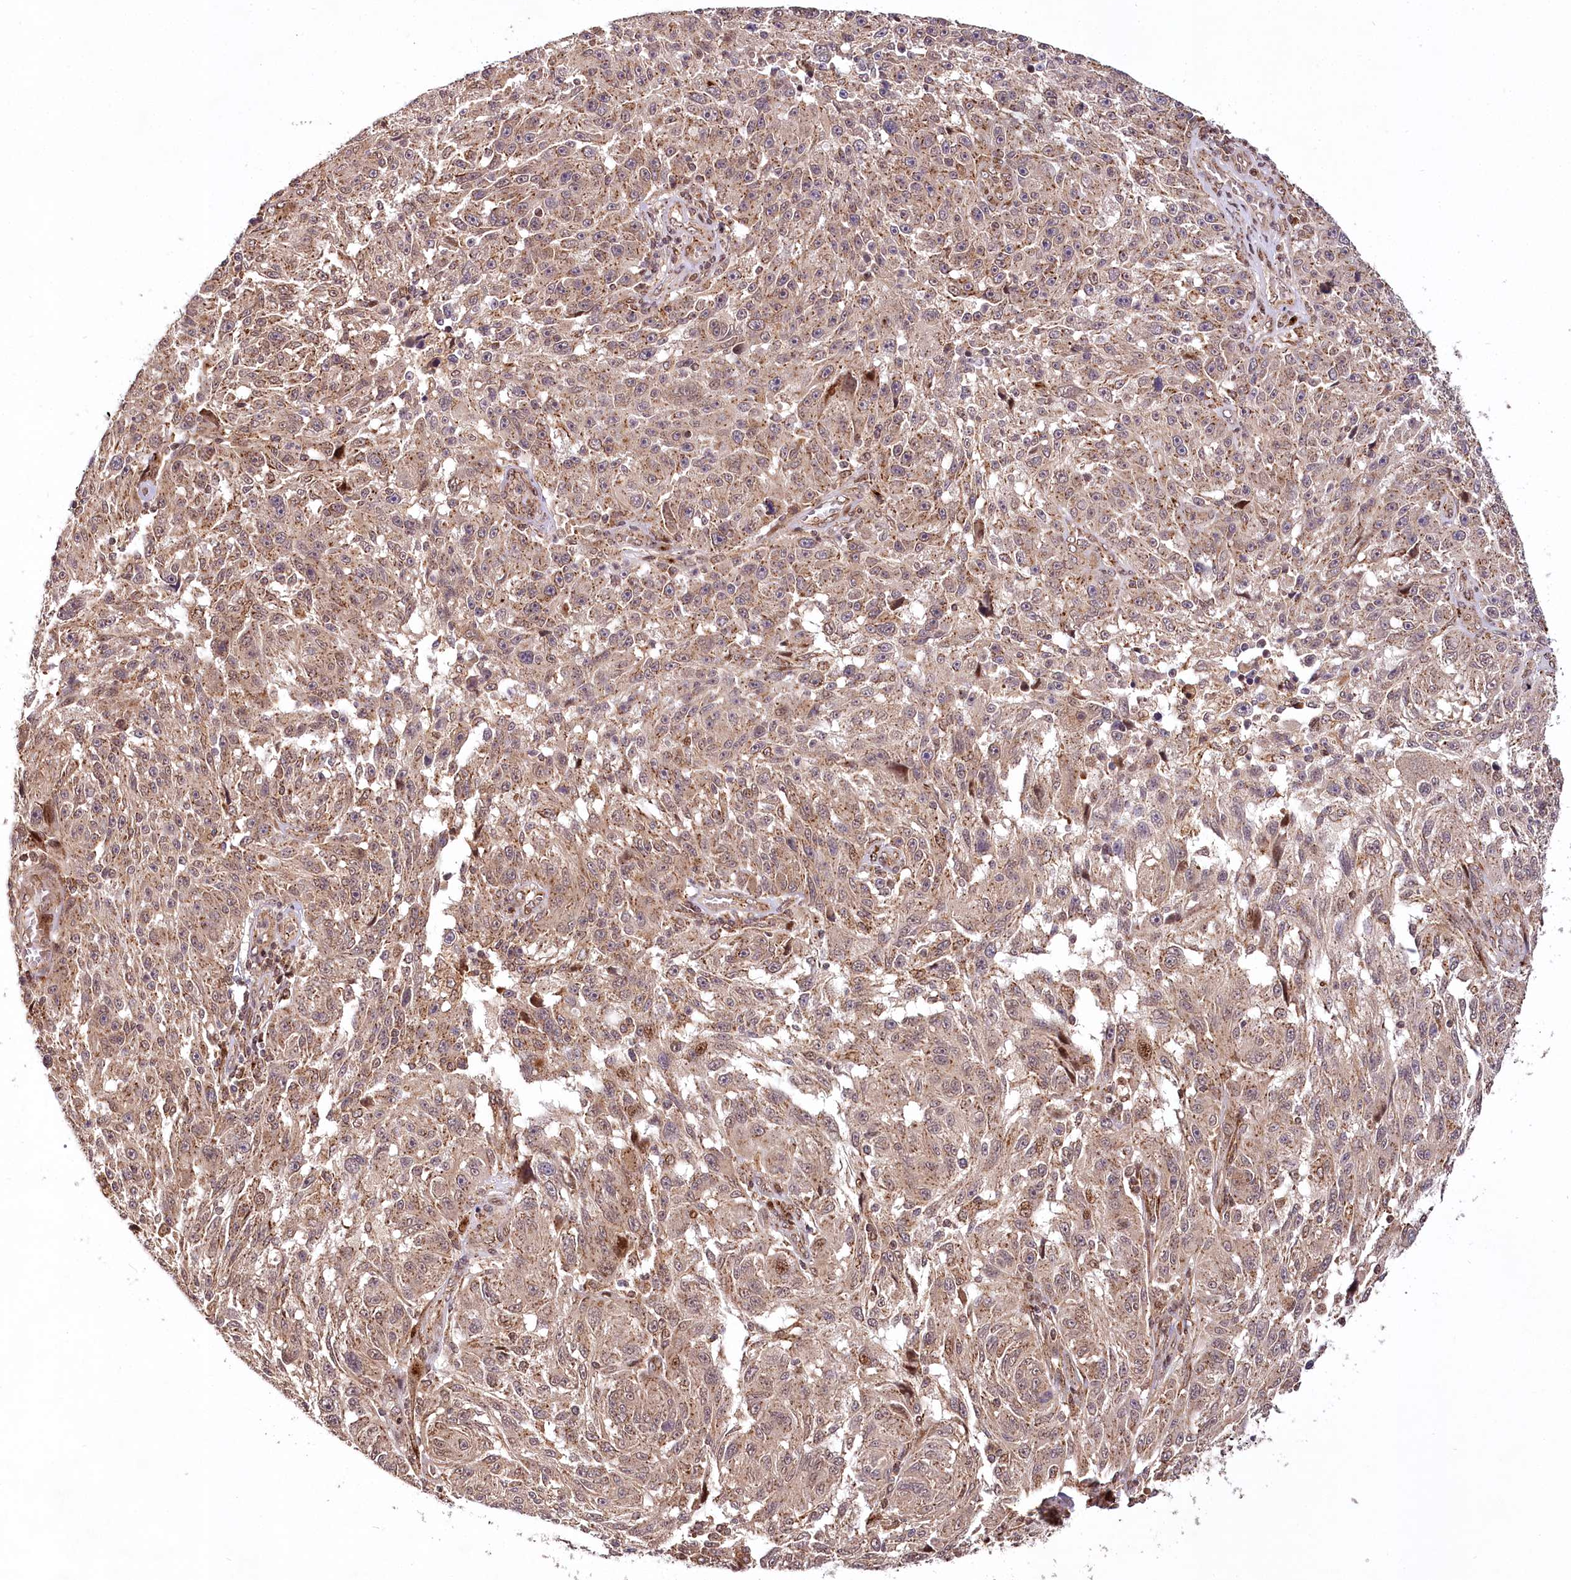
{"staining": {"intensity": "moderate", "quantity": ">75%", "location": "cytoplasmic/membranous,nuclear"}, "tissue": "melanoma", "cell_type": "Tumor cells", "image_type": "cancer", "snomed": [{"axis": "morphology", "description": "Malignant melanoma, NOS"}, {"axis": "topography", "description": "Skin"}], "caption": "Malignant melanoma stained with DAB immunohistochemistry (IHC) shows medium levels of moderate cytoplasmic/membranous and nuclear positivity in about >75% of tumor cells.", "gene": "COPG1", "patient": {"sex": "male", "age": 53}}